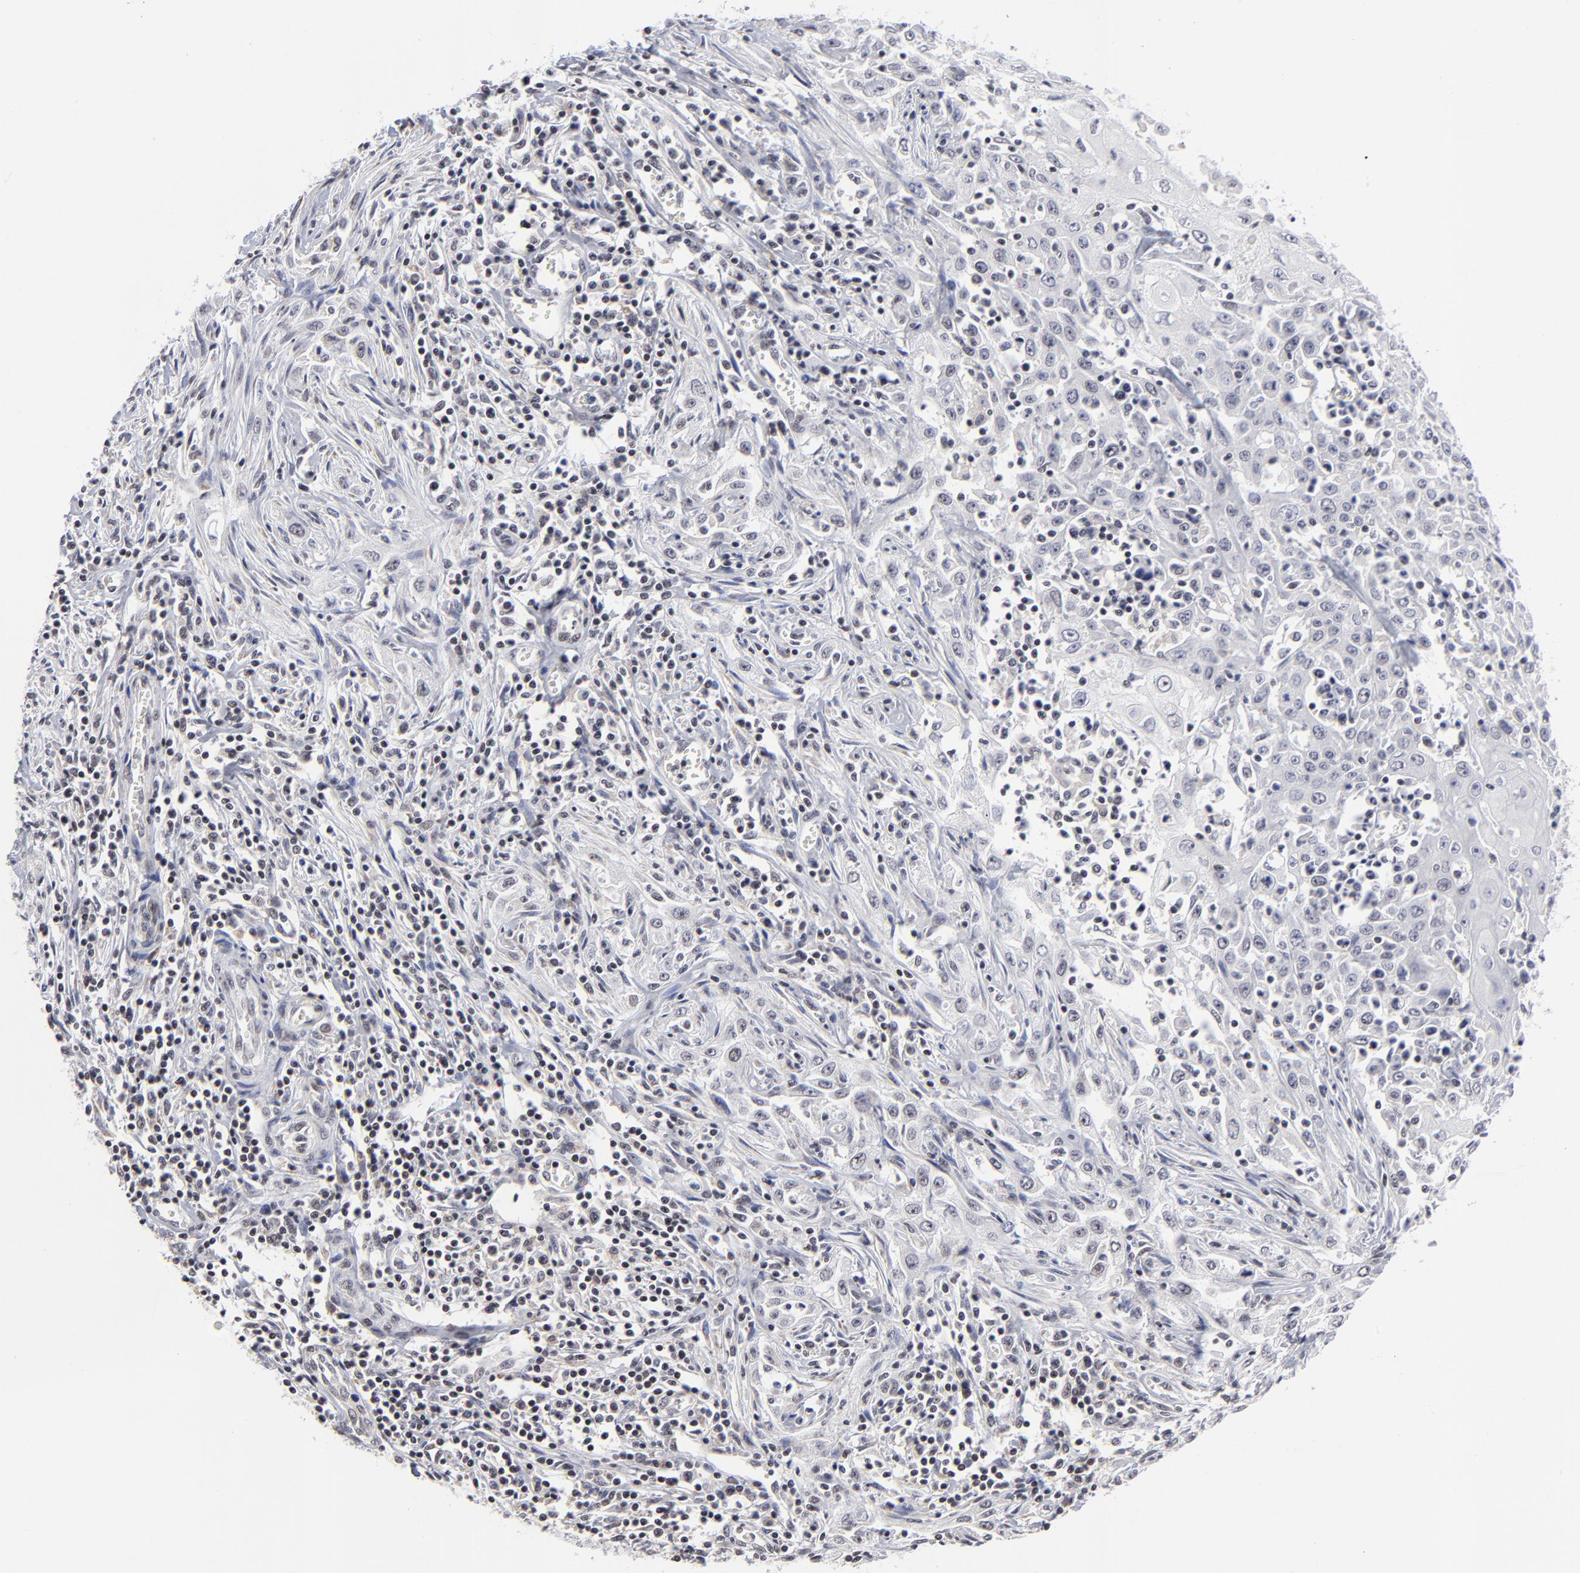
{"staining": {"intensity": "negative", "quantity": "none", "location": "none"}, "tissue": "head and neck cancer", "cell_type": "Tumor cells", "image_type": "cancer", "snomed": [{"axis": "morphology", "description": "Squamous cell carcinoma, NOS"}, {"axis": "topography", "description": "Oral tissue"}, {"axis": "topography", "description": "Head-Neck"}], "caption": "IHC of human squamous cell carcinoma (head and neck) shows no positivity in tumor cells.", "gene": "SP2", "patient": {"sex": "female", "age": 76}}